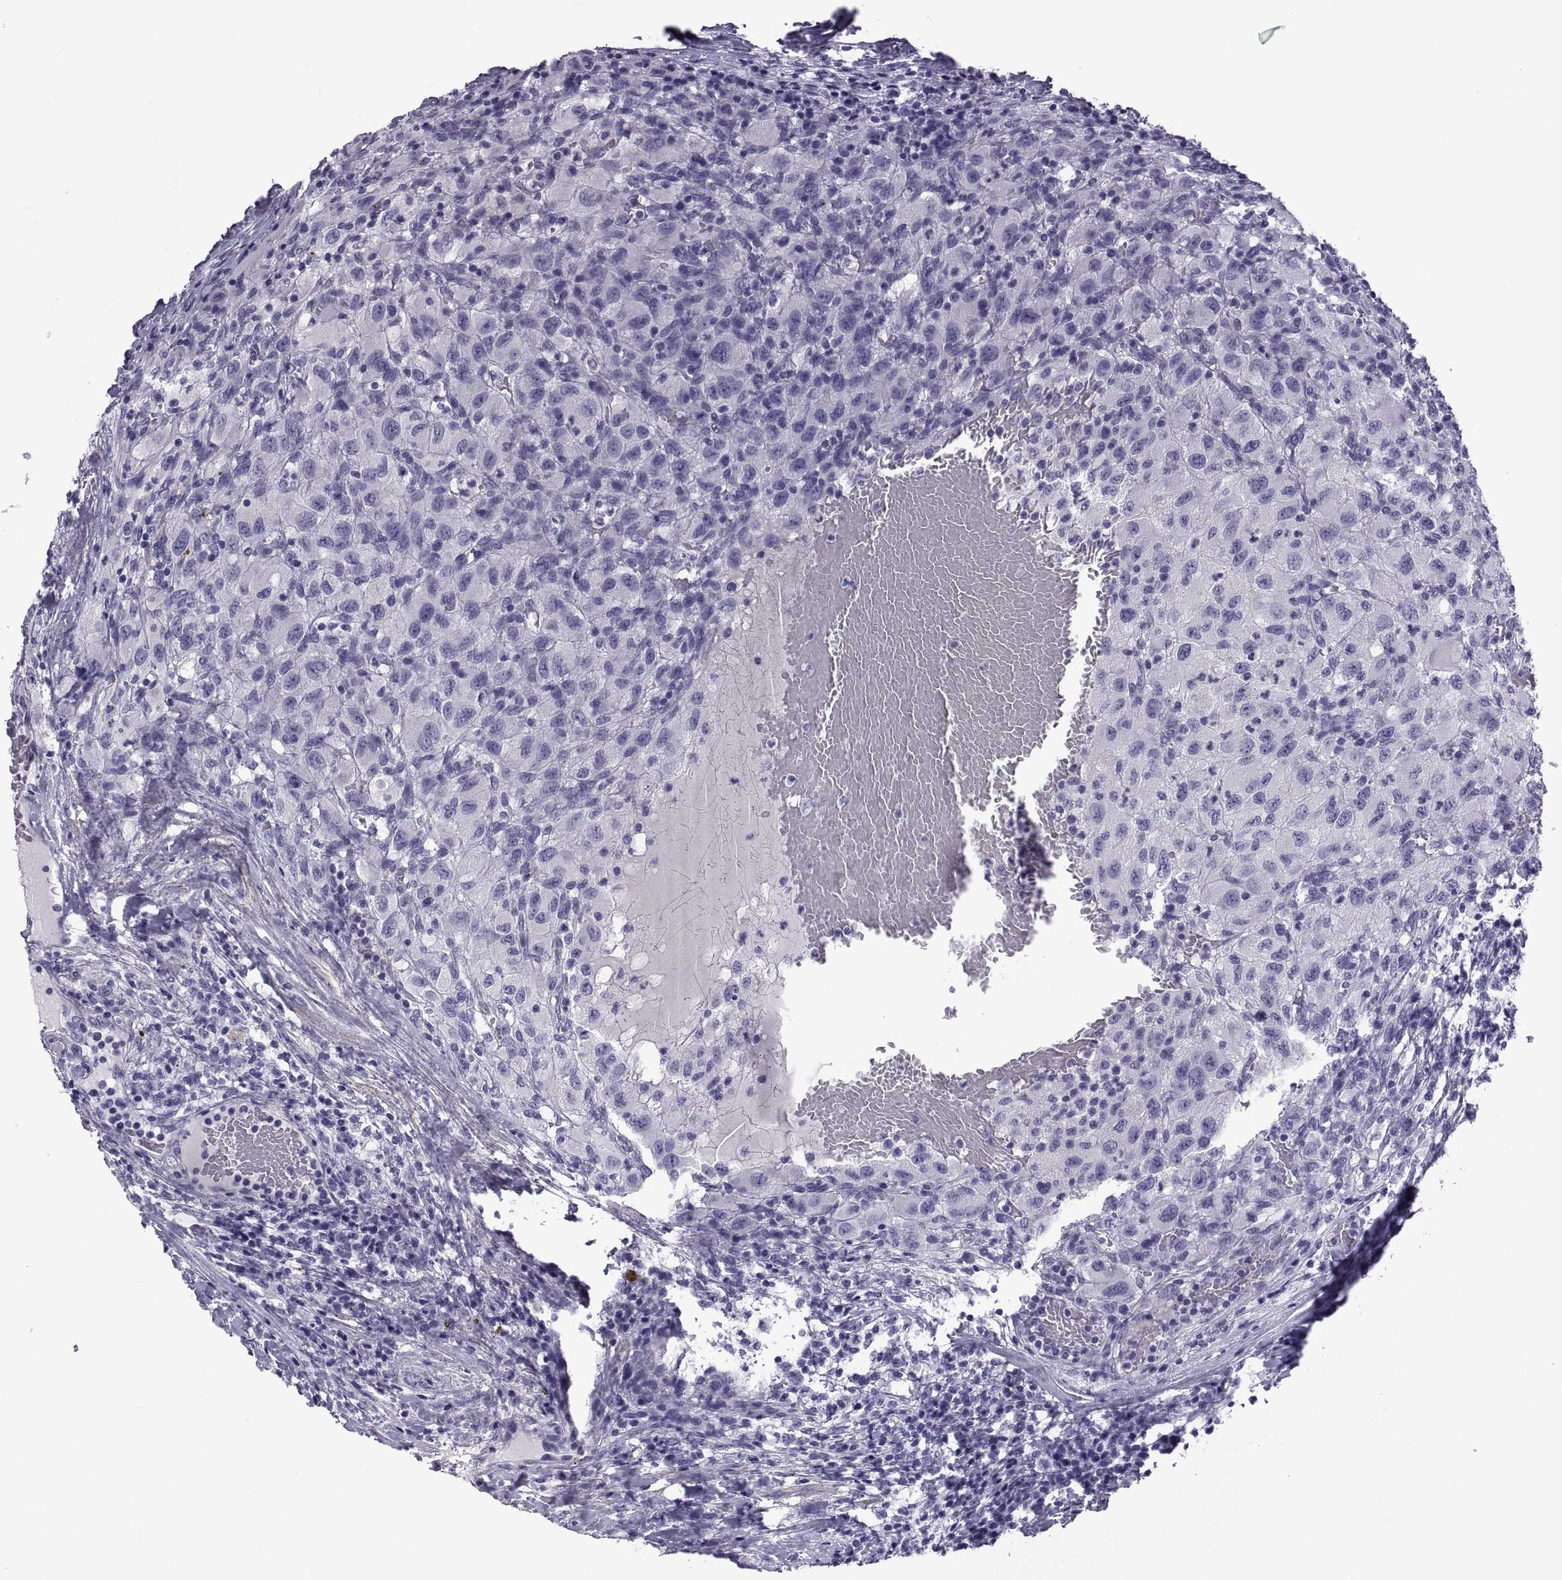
{"staining": {"intensity": "negative", "quantity": "none", "location": "none"}, "tissue": "renal cancer", "cell_type": "Tumor cells", "image_type": "cancer", "snomed": [{"axis": "morphology", "description": "Adenocarcinoma, NOS"}, {"axis": "topography", "description": "Kidney"}], "caption": "This is an immunohistochemistry (IHC) photomicrograph of human renal adenocarcinoma. There is no staining in tumor cells.", "gene": "MAGEB1", "patient": {"sex": "female", "age": 67}}